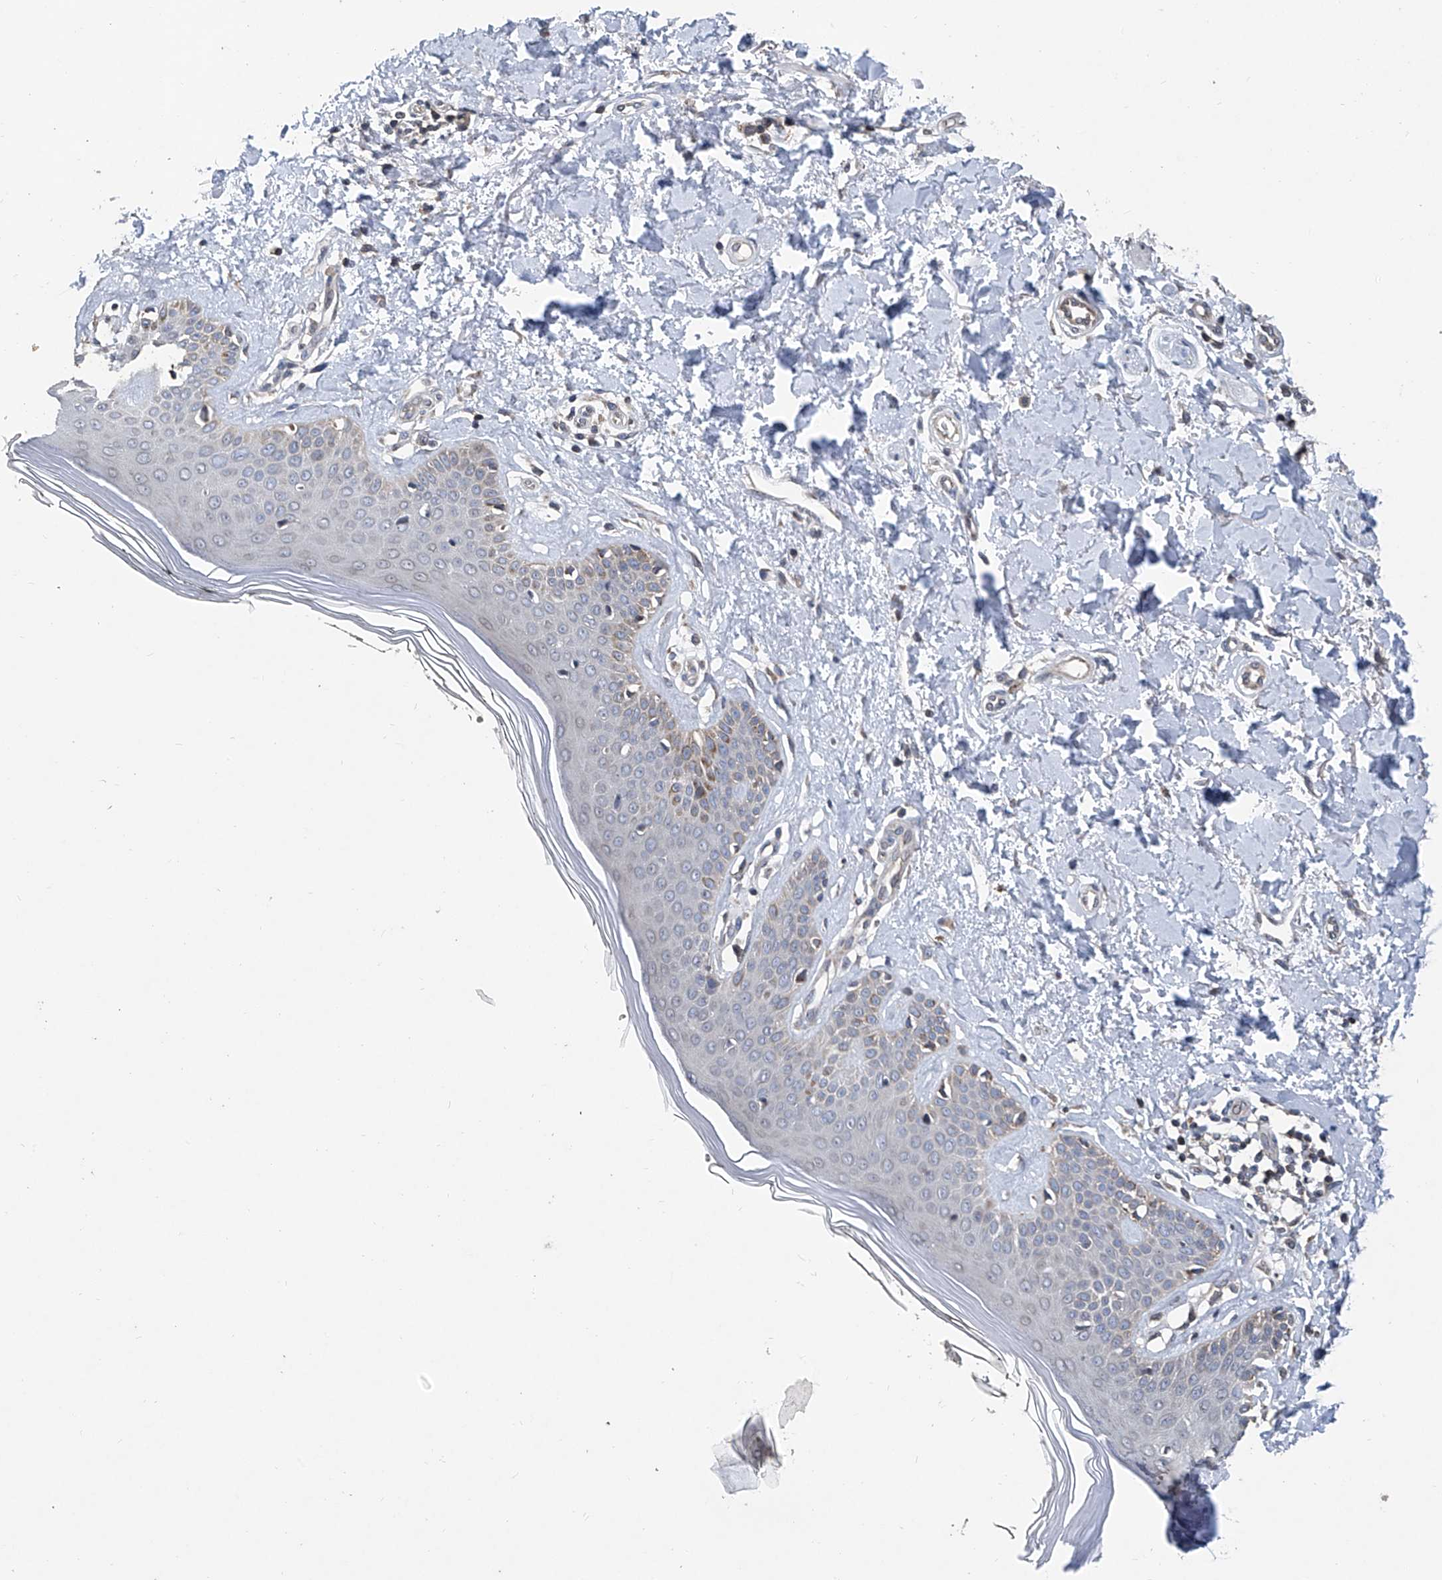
{"staining": {"intensity": "weak", "quantity": ">75%", "location": "cytoplasmic/membranous"}, "tissue": "skin", "cell_type": "Fibroblasts", "image_type": "normal", "snomed": [{"axis": "morphology", "description": "Normal tissue, NOS"}, {"axis": "topography", "description": "Skin"}], "caption": "This image reveals normal skin stained with immunohistochemistry to label a protein in brown. The cytoplasmic/membranous of fibroblasts show weak positivity for the protein. Nuclei are counter-stained blue.", "gene": "BCKDHB", "patient": {"sex": "female", "age": 64}}